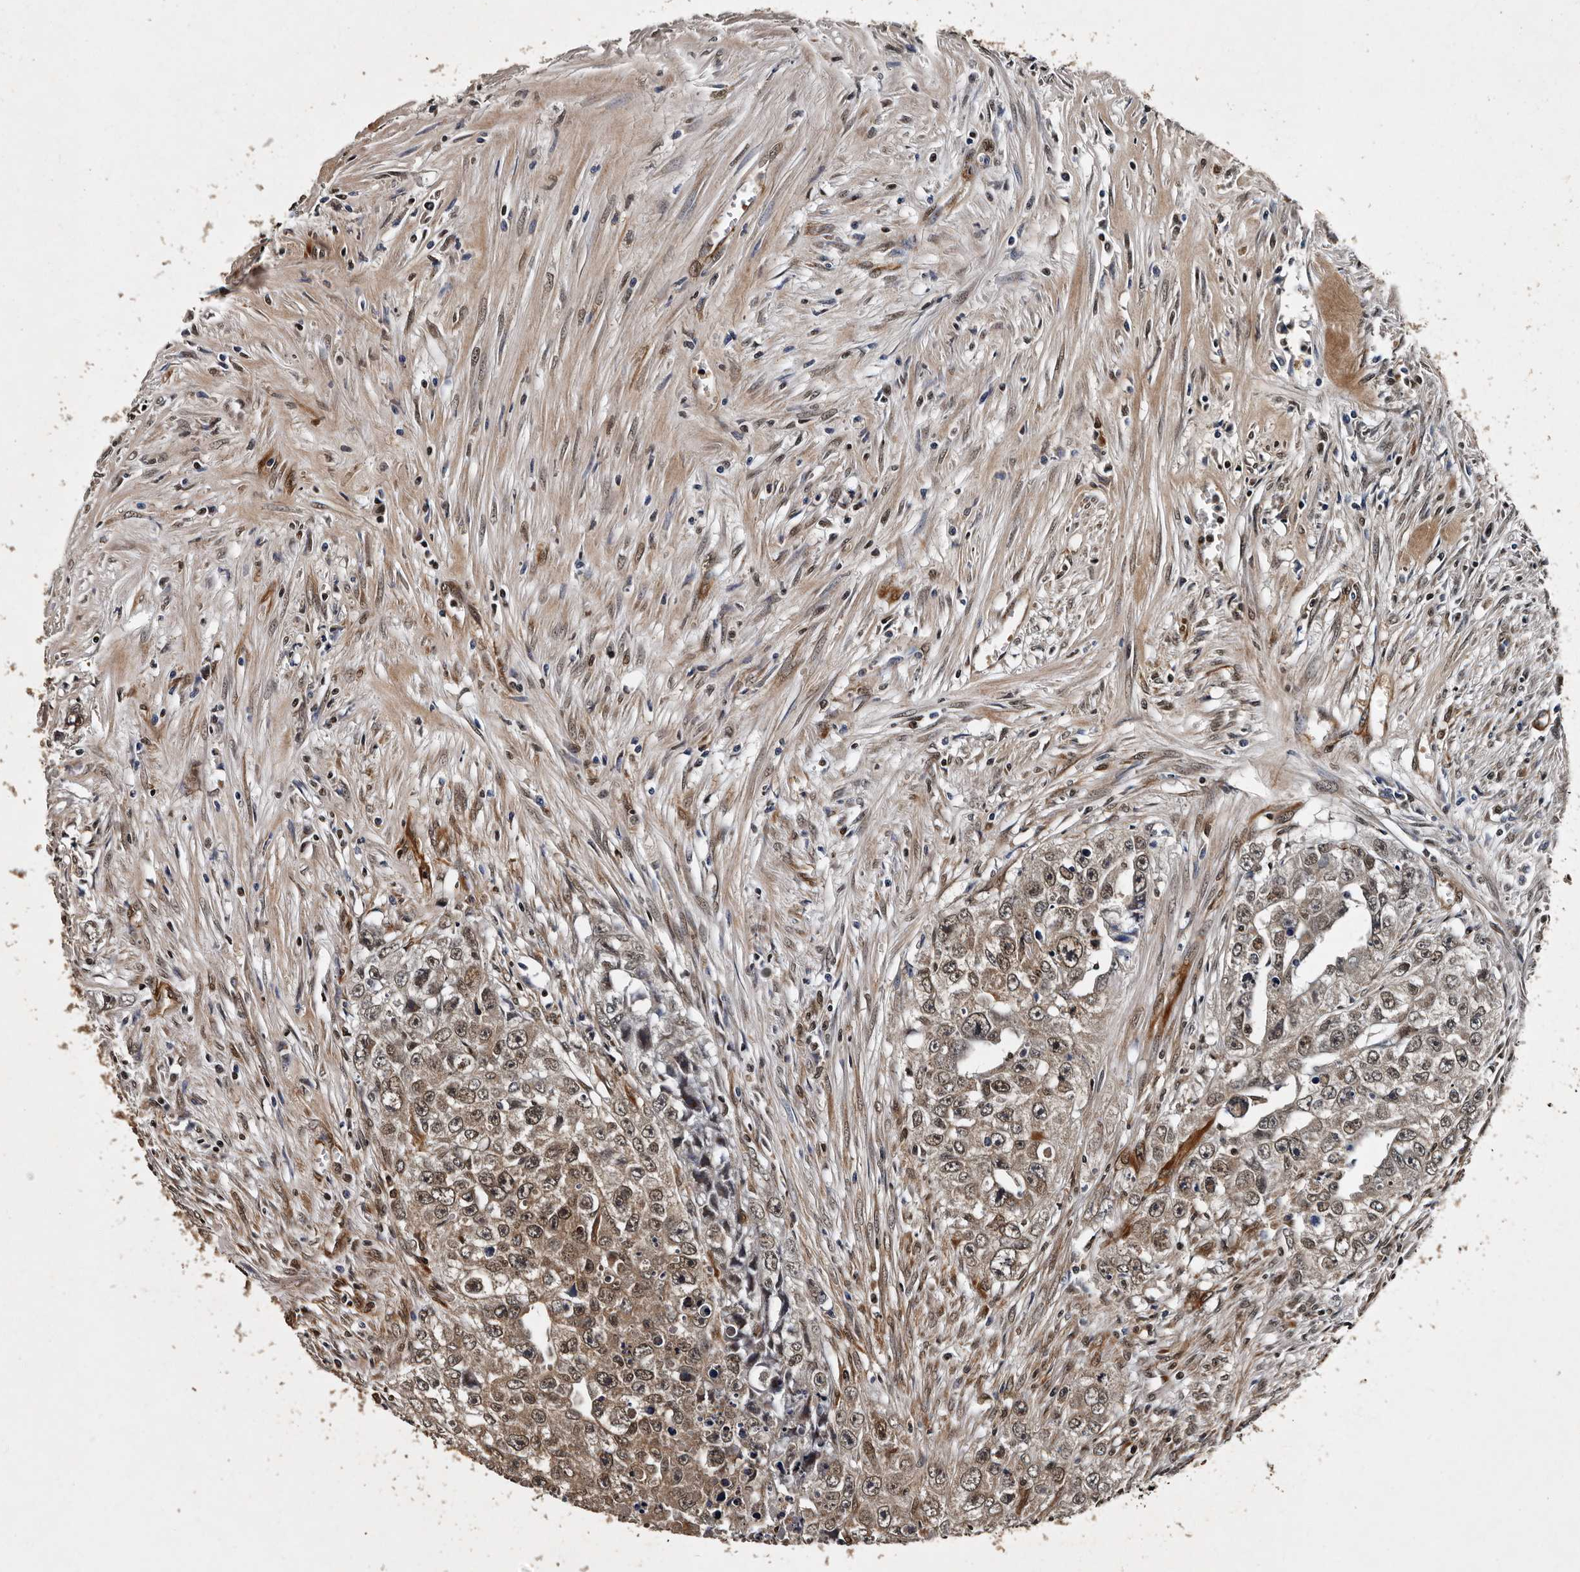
{"staining": {"intensity": "moderate", "quantity": ">75%", "location": "cytoplasmic/membranous,nuclear"}, "tissue": "testis cancer", "cell_type": "Tumor cells", "image_type": "cancer", "snomed": [{"axis": "morphology", "description": "Seminoma, NOS"}, {"axis": "morphology", "description": "Carcinoma, Embryonal, NOS"}, {"axis": "topography", "description": "Testis"}], "caption": "This image demonstrates IHC staining of human testis cancer, with medium moderate cytoplasmic/membranous and nuclear expression in about >75% of tumor cells.", "gene": "CPNE3", "patient": {"sex": "male", "age": 43}}